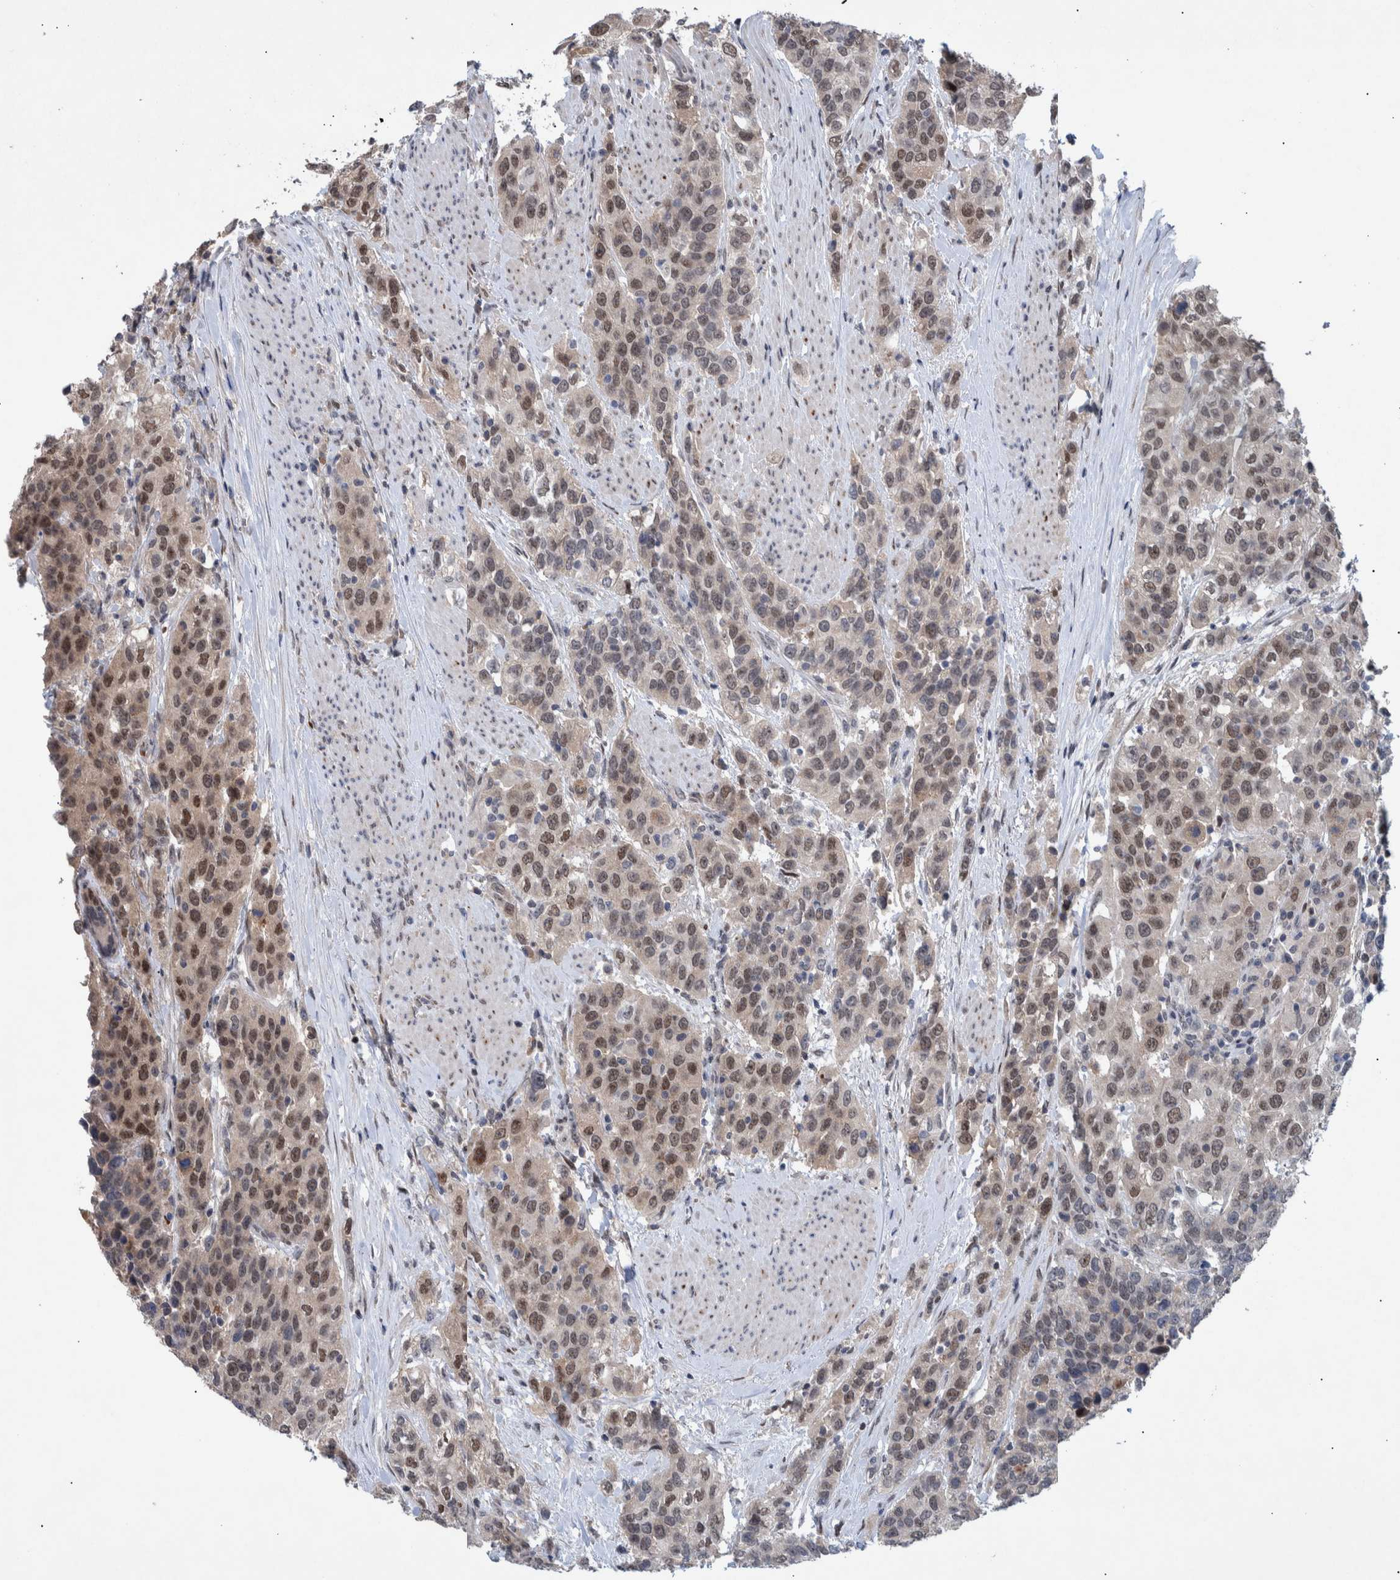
{"staining": {"intensity": "weak", "quantity": ">75%", "location": "nuclear"}, "tissue": "urothelial cancer", "cell_type": "Tumor cells", "image_type": "cancer", "snomed": [{"axis": "morphology", "description": "Urothelial carcinoma, High grade"}, {"axis": "topography", "description": "Urinary bladder"}], "caption": "IHC of human urothelial cancer demonstrates low levels of weak nuclear expression in approximately >75% of tumor cells.", "gene": "ESRP1", "patient": {"sex": "female", "age": 80}}